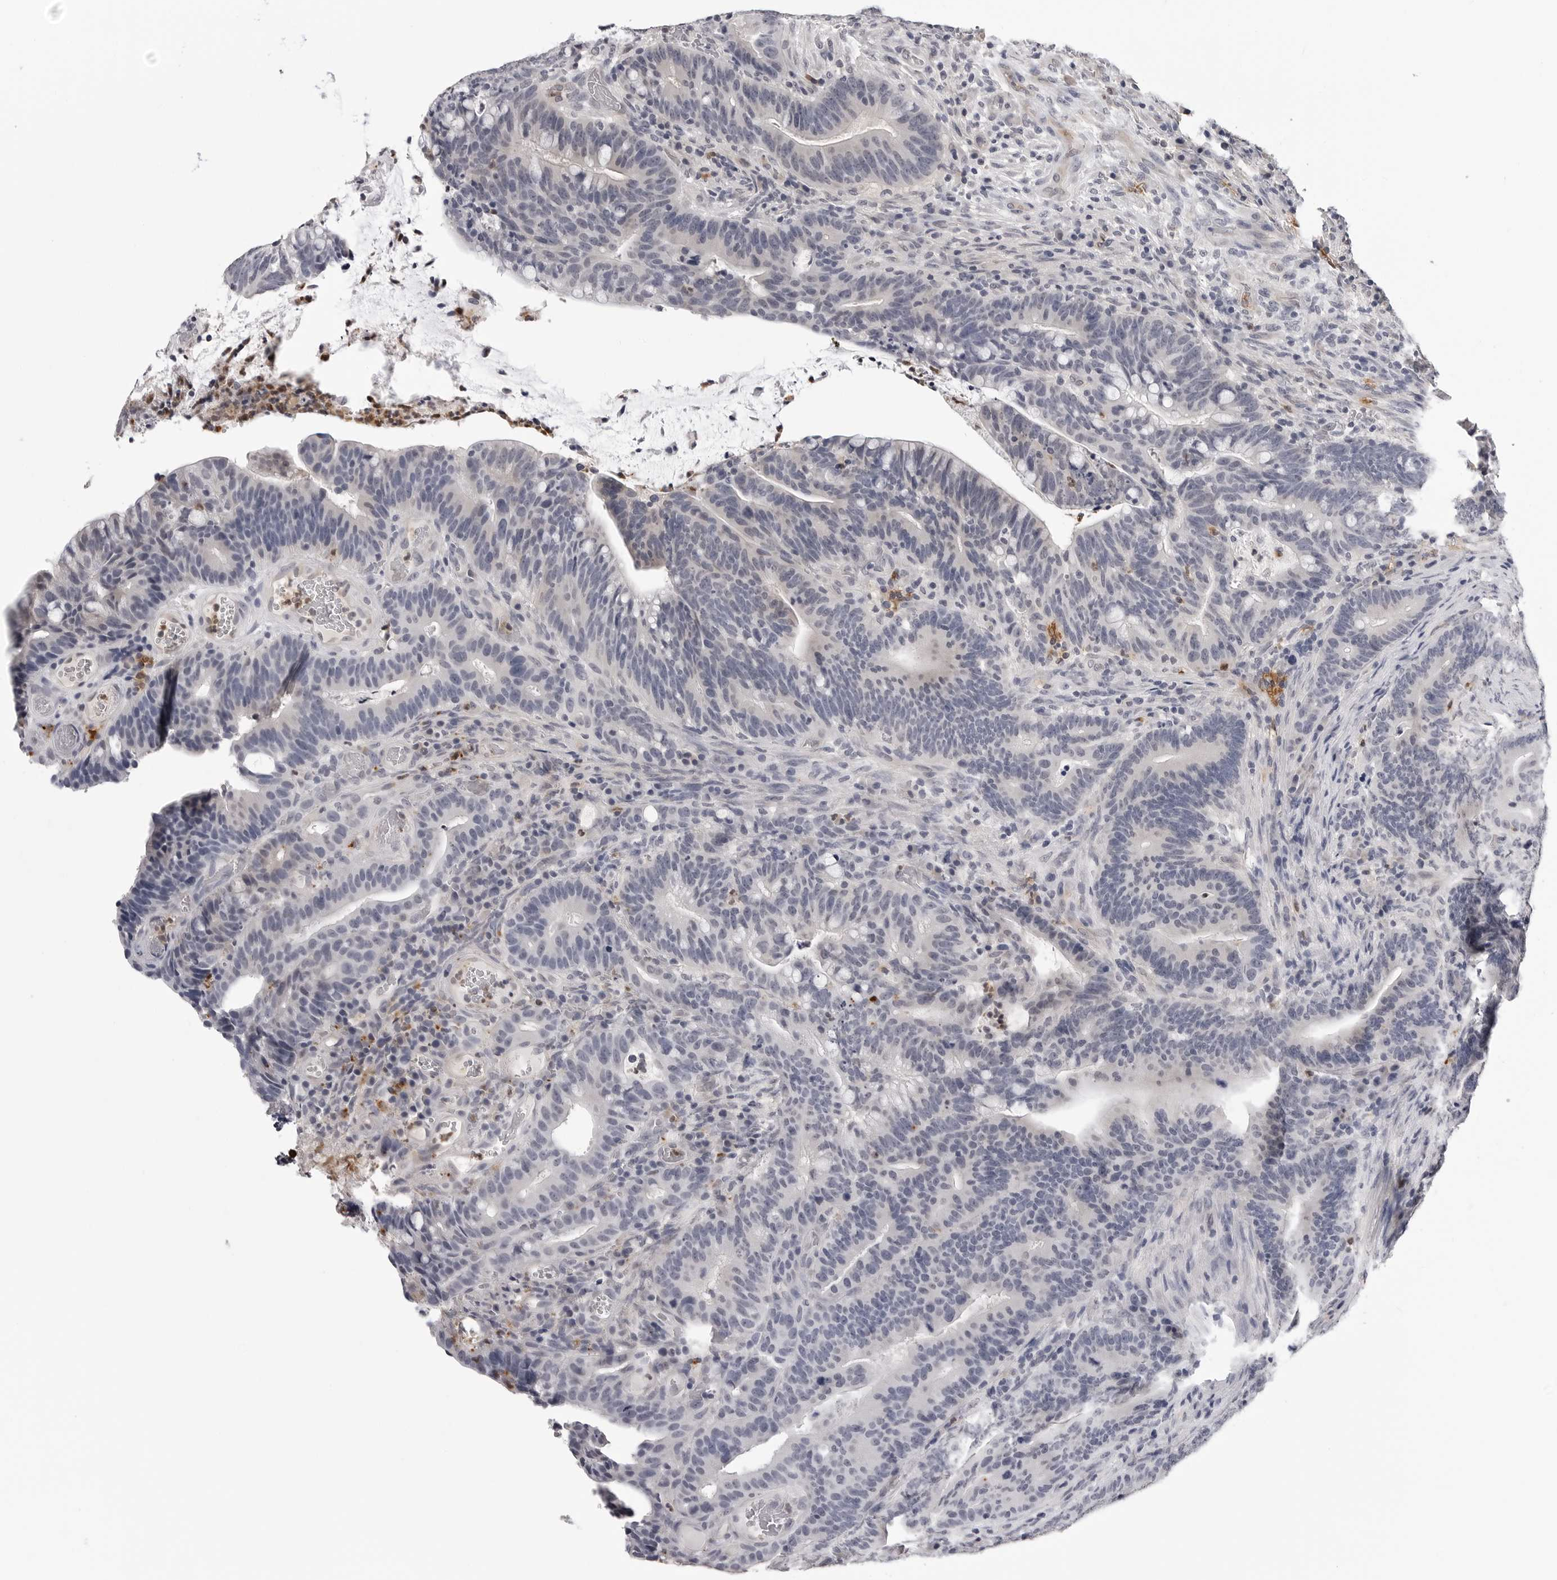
{"staining": {"intensity": "negative", "quantity": "none", "location": "none"}, "tissue": "colorectal cancer", "cell_type": "Tumor cells", "image_type": "cancer", "snomed": [{"axis": "morphology", "description": "Adenocarcinoma, NOS"}, {"axis": "topography", "description": "Colon"}], "caption": "Micrograph shows no significant protein positivity in tumor cells of colorectal cancer.", "gene": "TRMT13", "patient": {"sex": "female", "age": 66}}